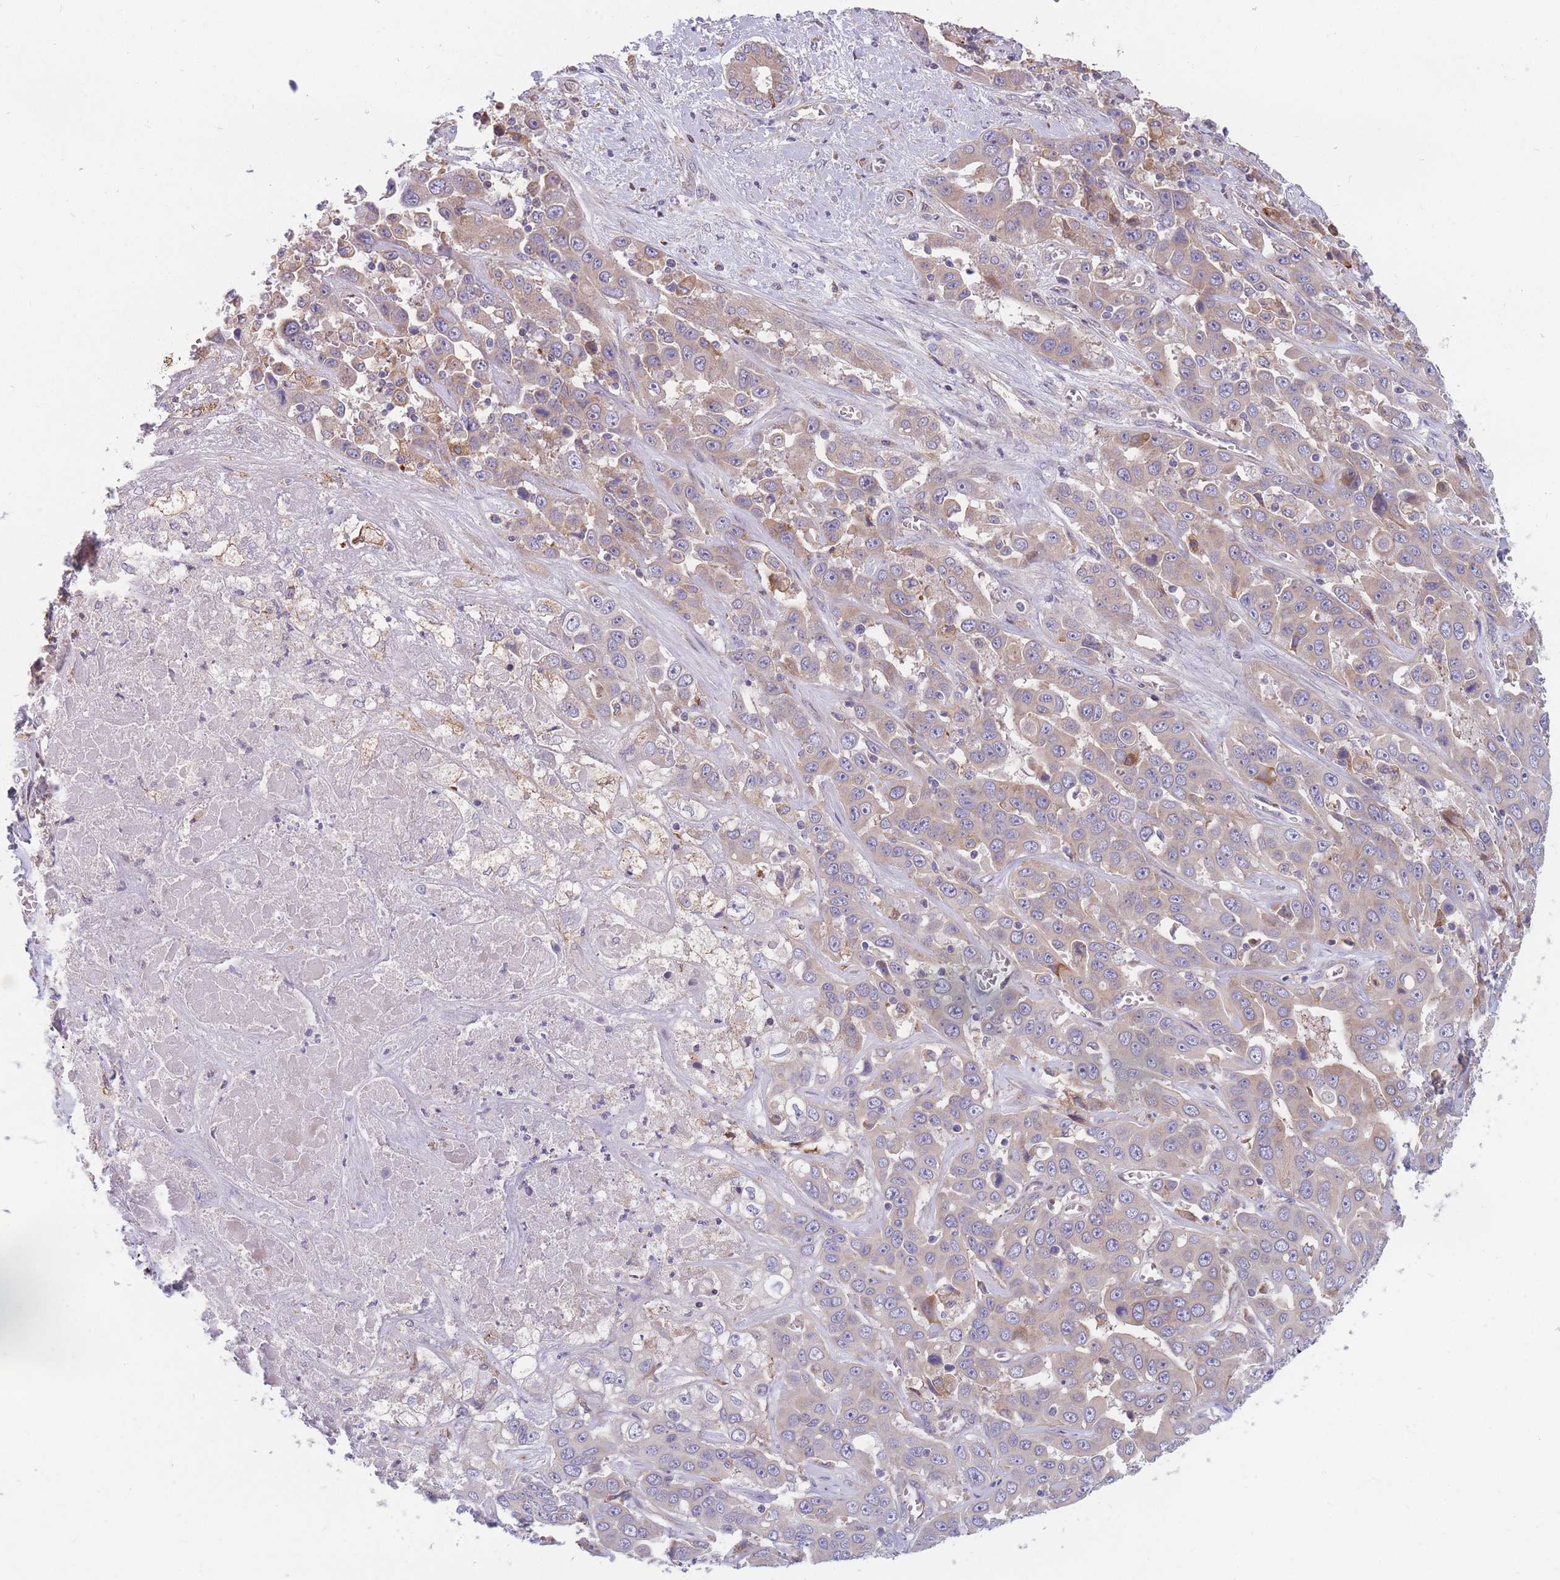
{"staining": {"intensity": "weak", "quantity": "25%-75%", "location": "cytoplasmic/membranous"}, "tissue": "liver cancer", "cell_type": "Tumor cells", "image_type": "cancer", "snomed": [{"axis": "morphology", "description": "Cholangiocarcinoma"}, {"axis": "topography", "description": "Liver"}], "caption": "Liver cancer (cholangiocarcinoma) stained with DAB immunohistochemistry displays low levels of weak cytoplasmic/membranous expression in approximately 25%-75% of tumor cells. The staining was performed using DAB to visualize the protein expression in brown, while the nuclei were stained in blue with hematoxylin (Magnification: 20x).", "gene": "TMEM131L", "patient": {"sex": "female", "age": 52}}